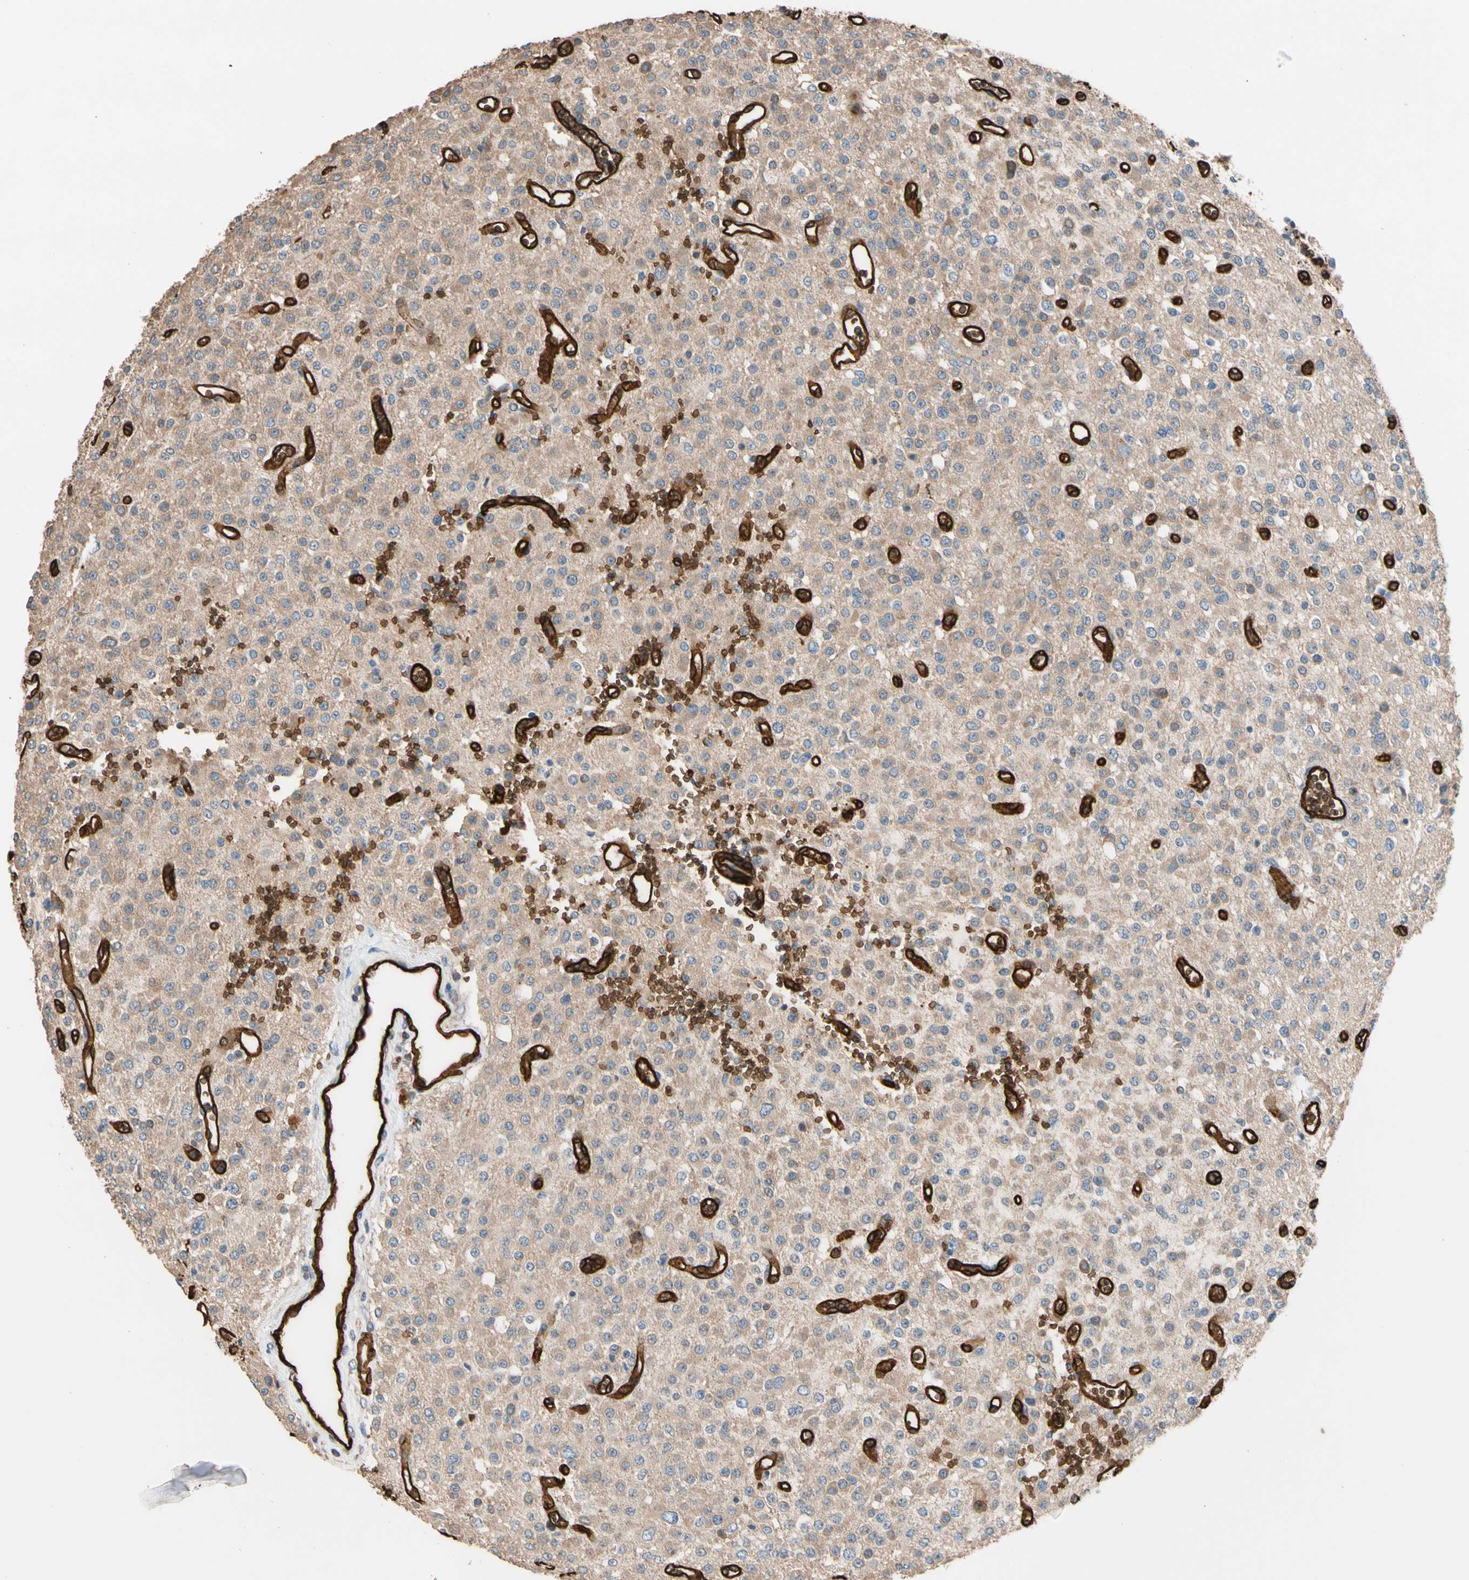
{"staining": {"intensity": "negative", "quantity": "none", "location": "none"}, "tissue": "glioma", "cell_type": "Tumor cells", "image_type": "cancer", "snomed": [{"axis": "morphology", "description": "Glioma, malignant, Low grade"}, {"axis": "topography", "description": "Brain"}], "caption": "DAB (3,3'-diaminobenzidine) immunohistochemical staining of human malignant glioma (low-grade) exhibits no significant expression in tumor cells.", "gene": "RIOK2", "patient": {"sex": "male", "age": 38}}